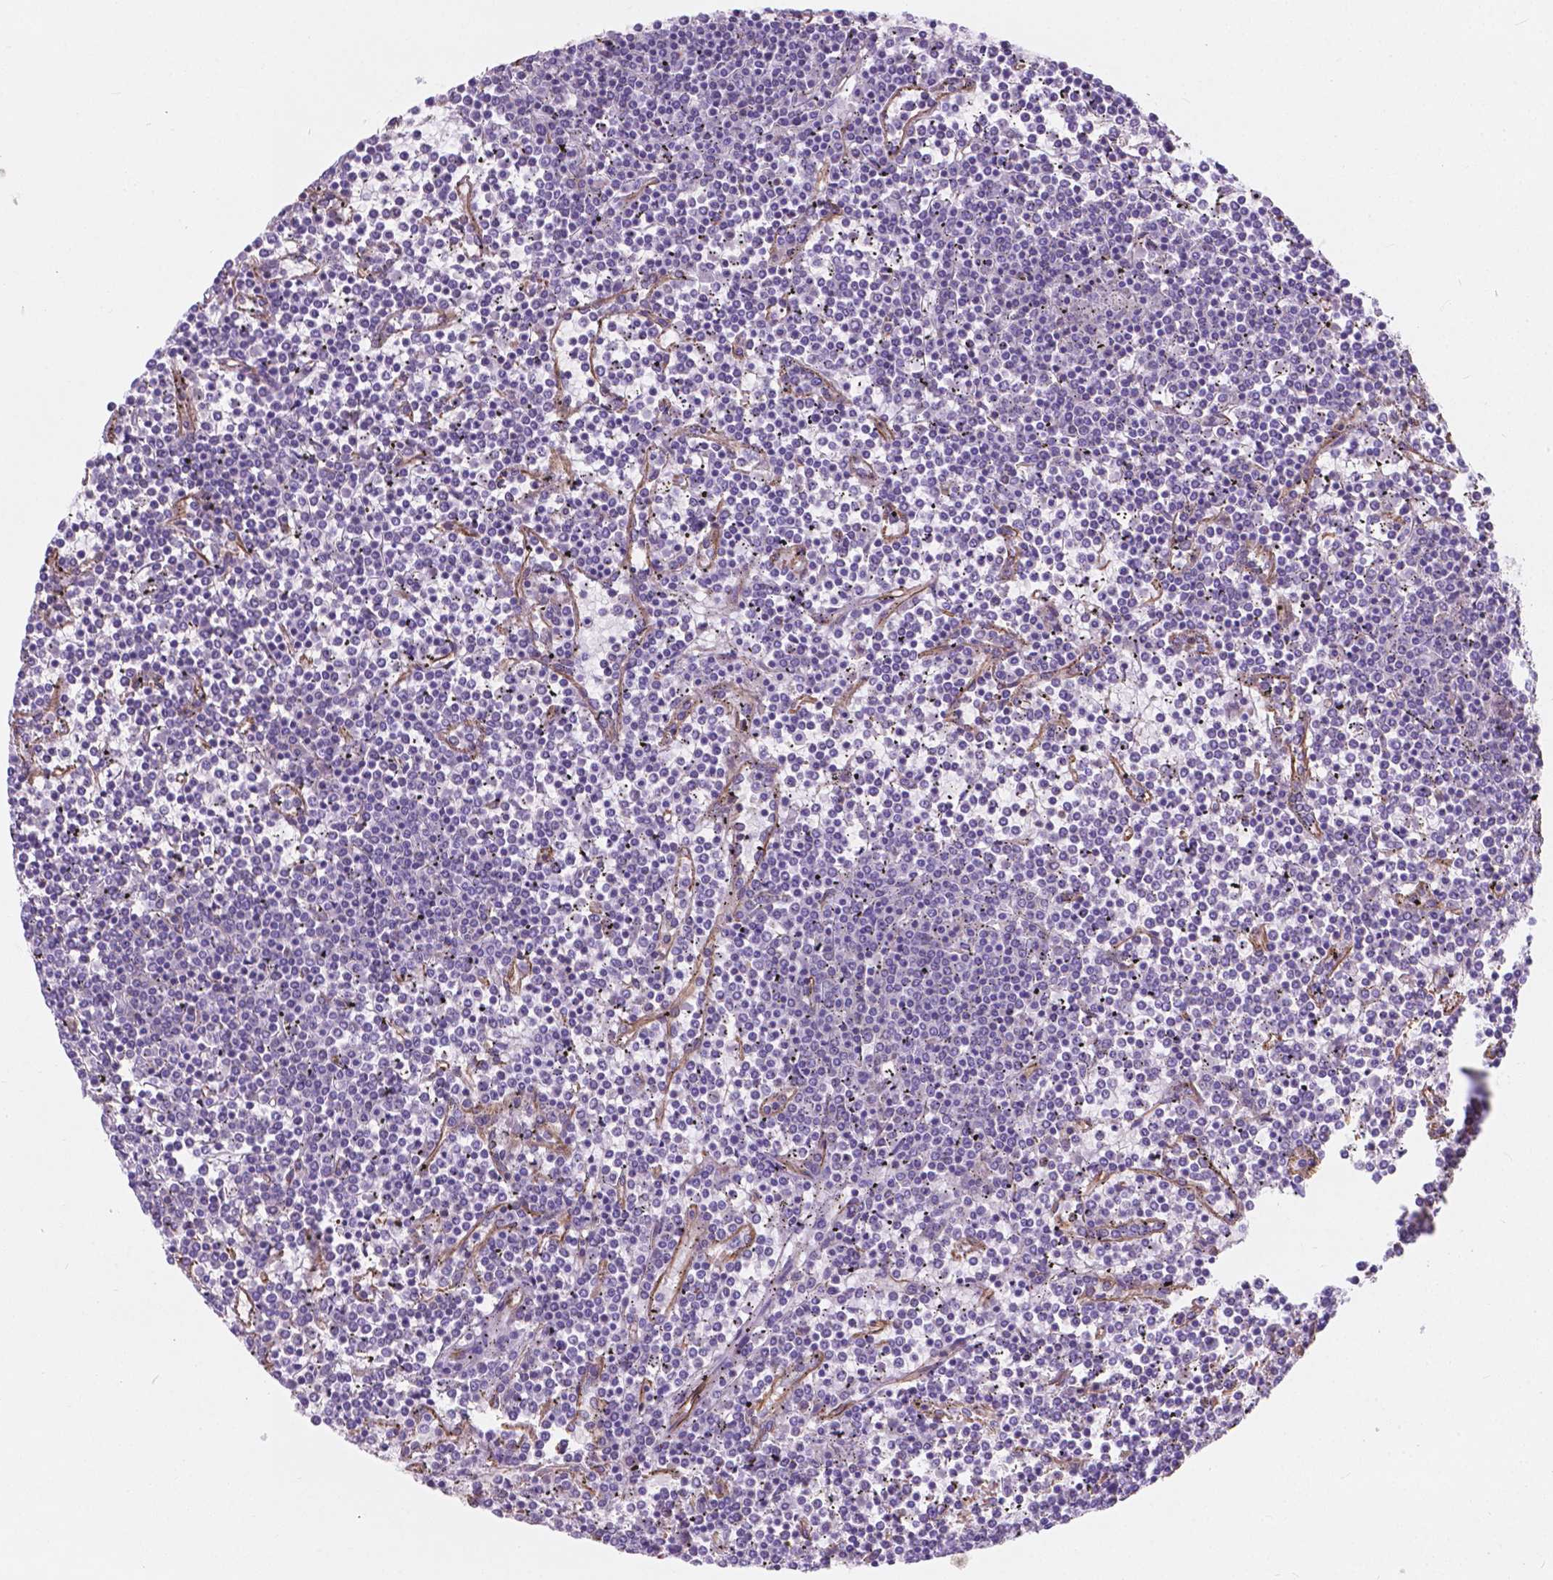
{"staining": {"intensity": "negative", "quantity": "none", "location": "none"}, "tissue": "lymphoma", "cell_type": "Tumor cells", "image_type": "cancer", "snomed": [{"axis": "morphology", "description": "Malignant lymphoma, non-Hodgkin's type, Low grade"}, {"axis": "topography", "description": "Spleen"}], "caption": "Tumor cells show no significant staining in lymphoma.", "gene": "AMOT", "patient": {"sex": "female", "age": 19}}